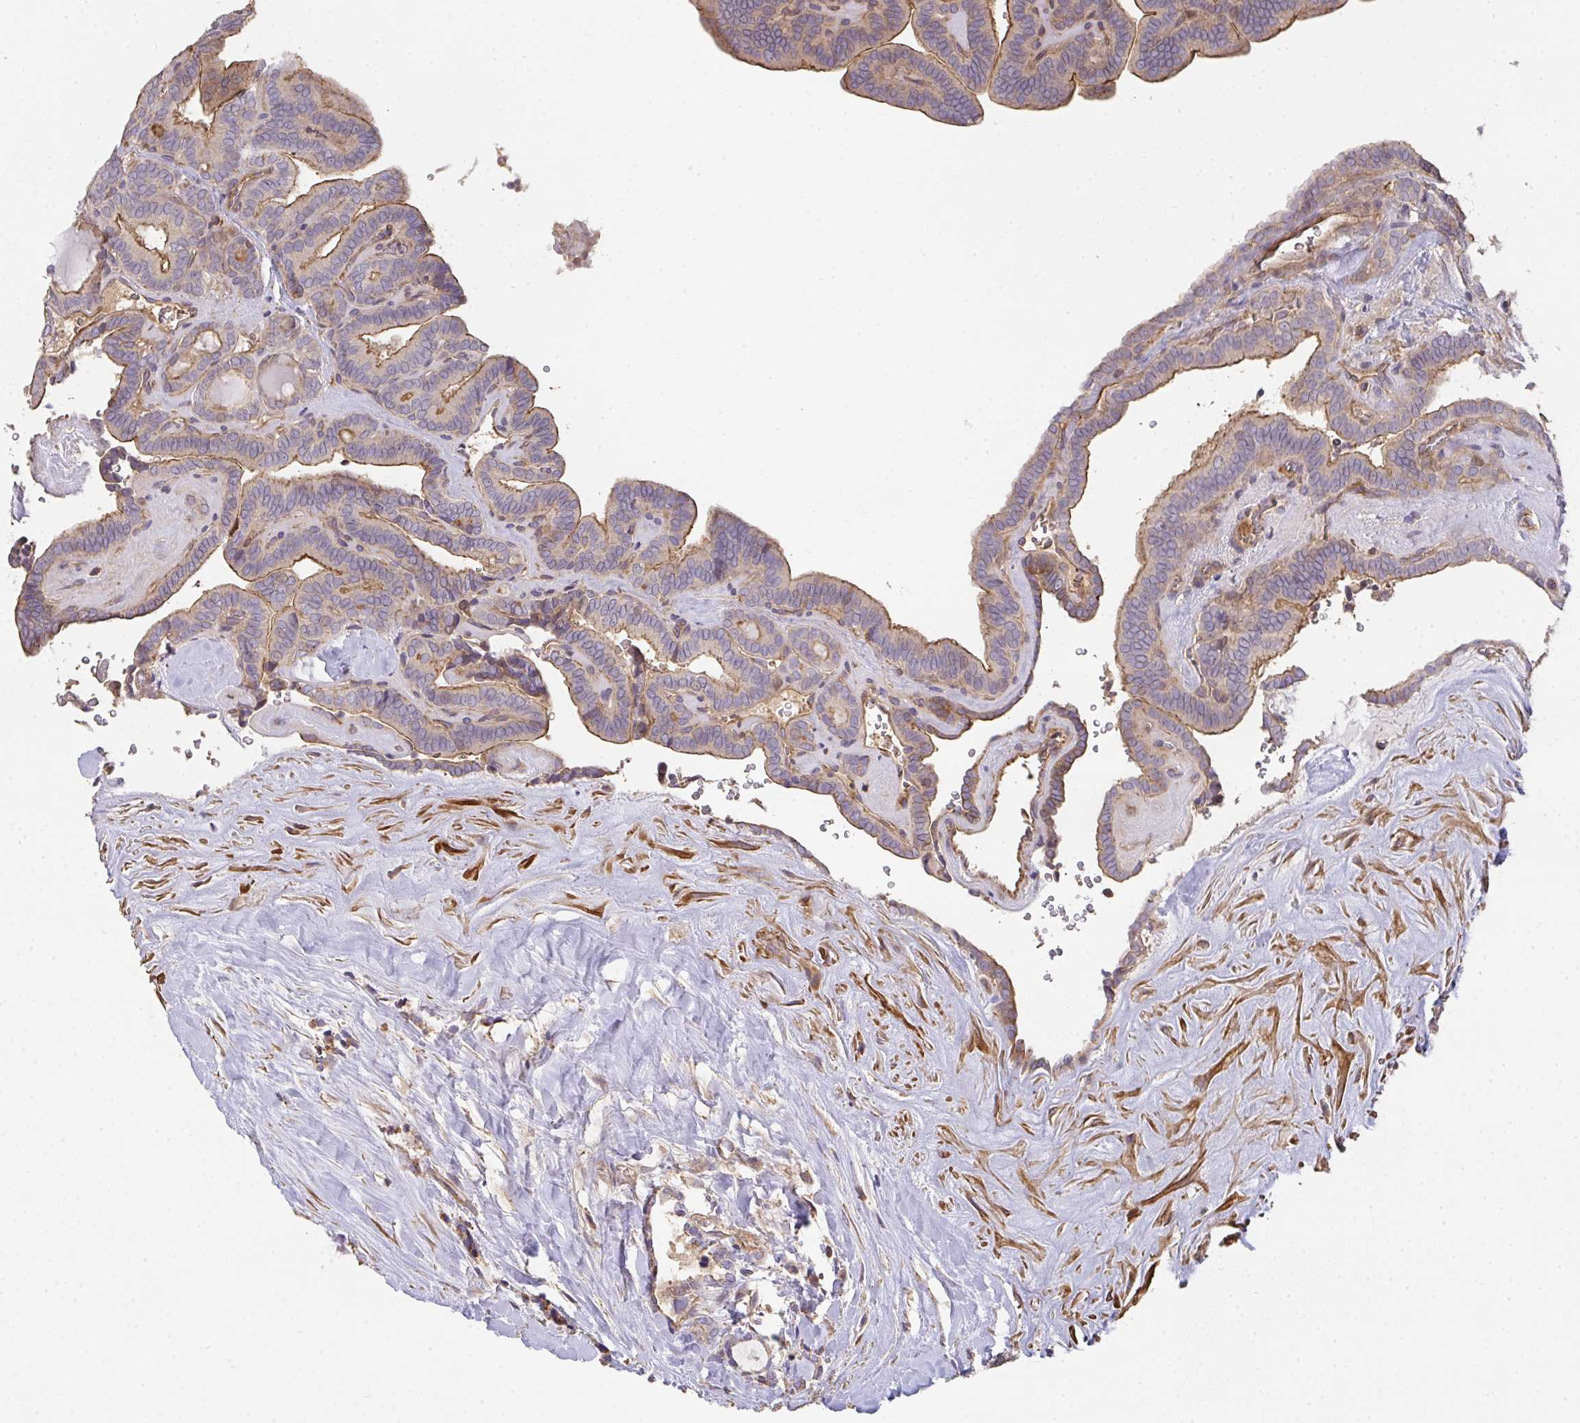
{"staining": {"intensity": "moderate", "quantity": "25%-75%", "location": "cytoplasmic/membranous"}, "tissue": "thyroid cancer", "cell_type": "Tumor cells", "image_type": "cancer", "snomed": [{"axis": "morphology", "description": "Papillary adenocarcinoma, NOS"}, {"axis": "topography", "description": "Thyroid gland"}], "caption": "Thyroid cancer (papillary adenocarcinoma) stained for a protein demonstrates moderate cytoplasmic/membranous positivity in tumor cells. (IHC, brightfield microscopy, high magnification).", "gene": "TNMD", "patient": {"sex": "female", "age": 21}}